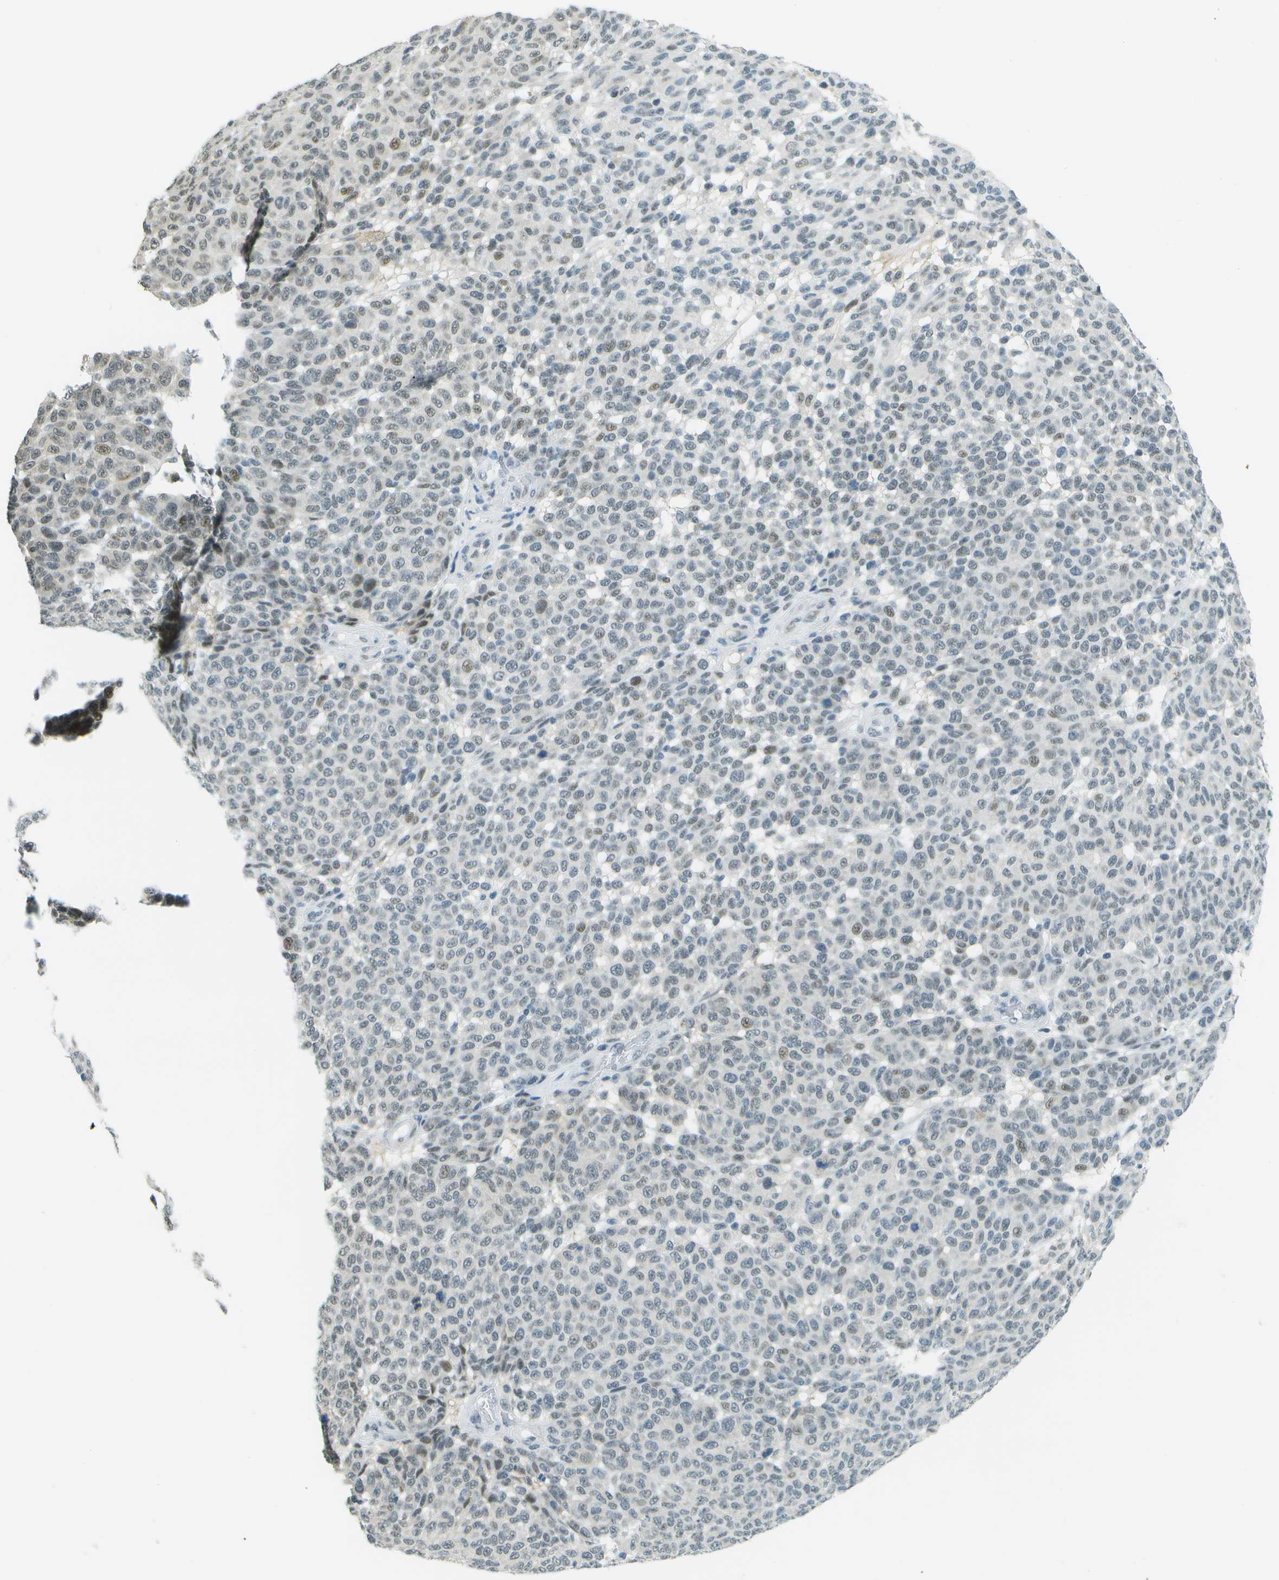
{"staining": {"intensity": "moderate", "quantity": "<25%", "location": "nuclear"}, "tissue": "melanoma", "cell_type": "Tumor cells", "image_type": "cancer", "snomed": [{"axis": "morphology", "description": "Malignant melanoma, NOS"}, {"axis": "topography", "description": "Skin"}], "caption": "Tumor cells display low levels of moderate nuclear expression in approximately <25% of cells in melanoma. (DAB (3,3'-diaminobenzidine) IHC, brown staining for protein, blue staining for nuclei).", "gene": "NEK11", "patient": {"sex": "male", "age": 59}}